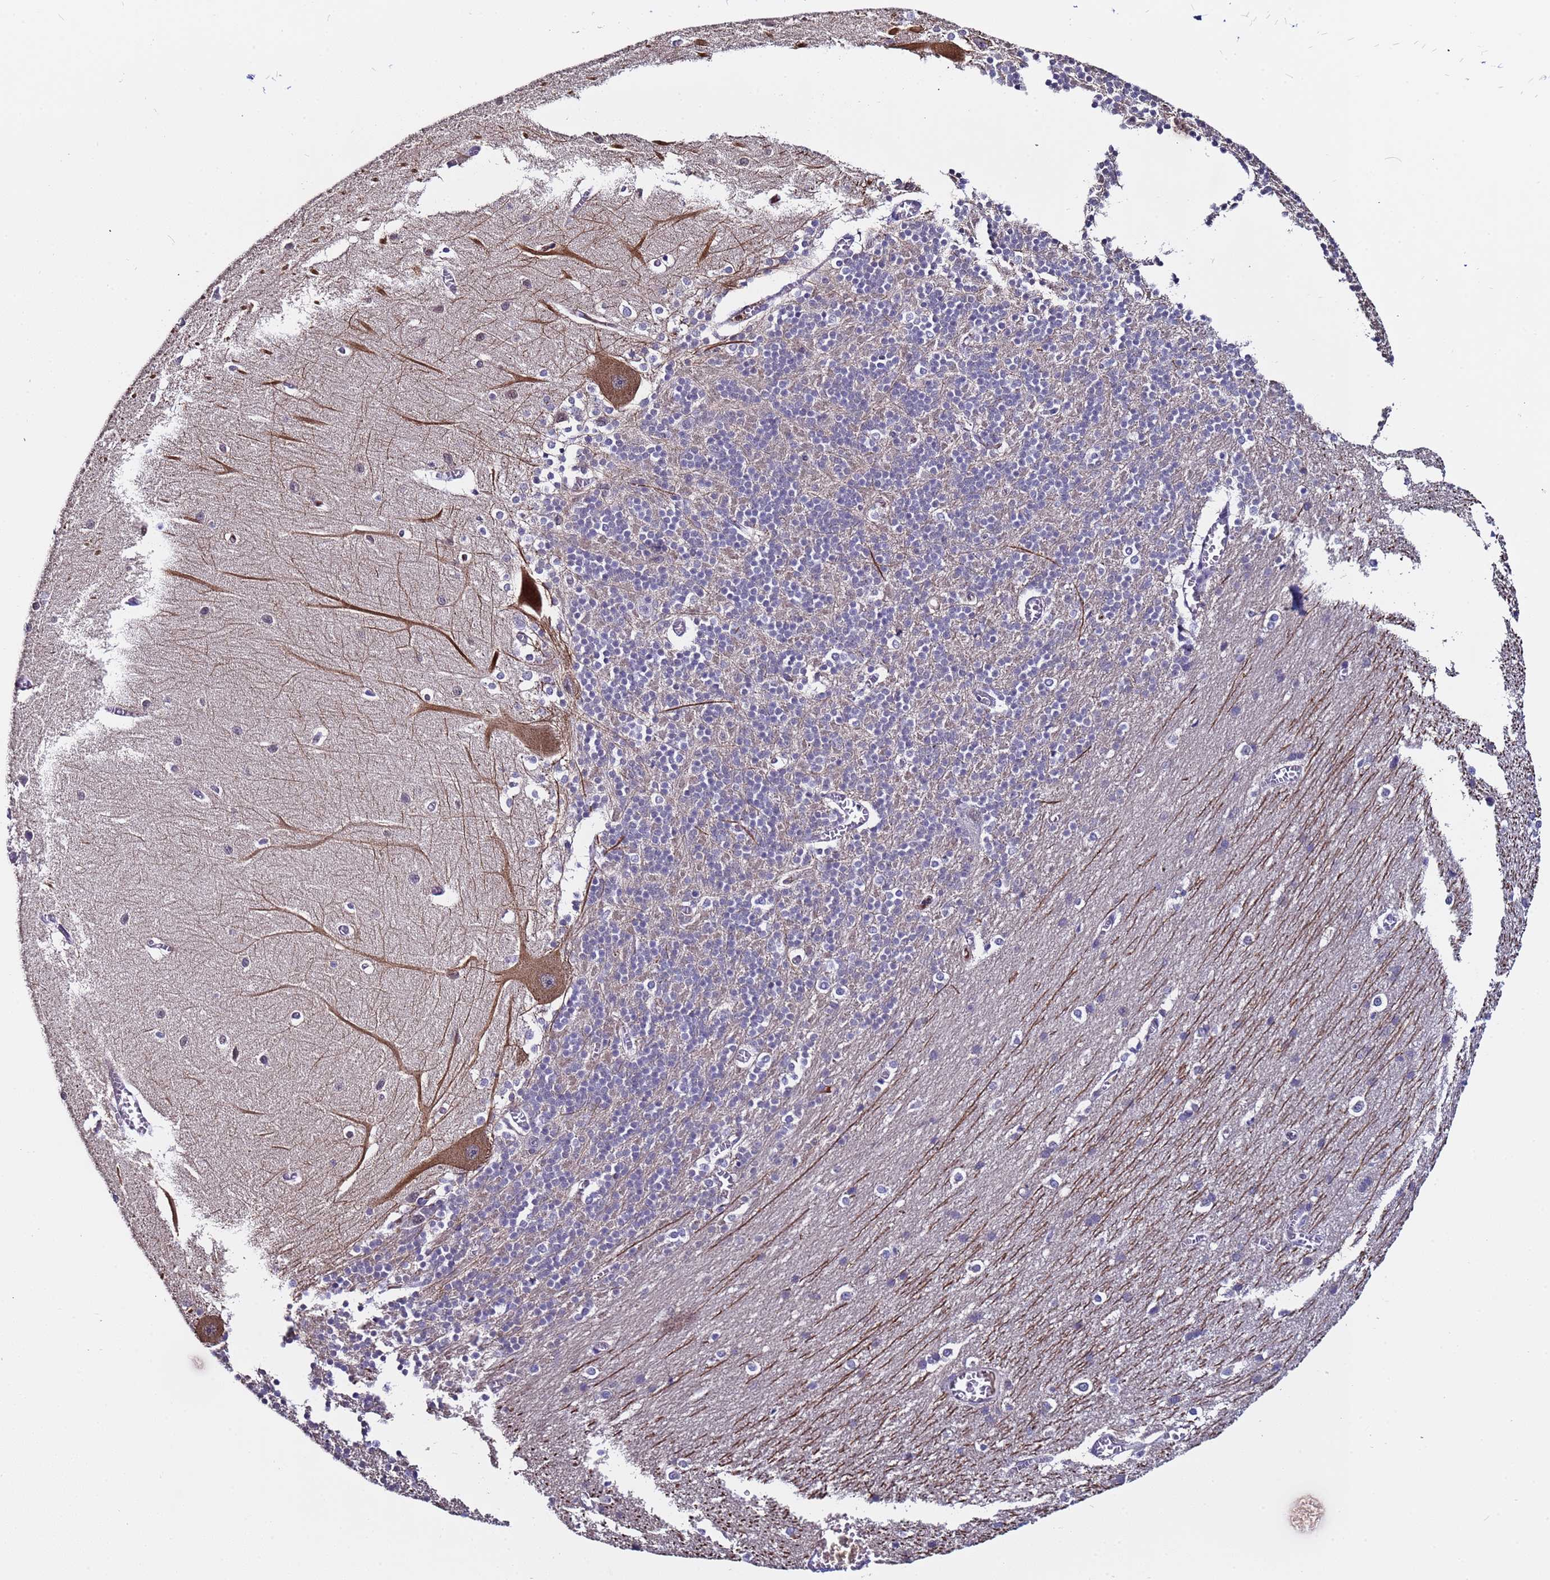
{"staining": {"intensity": "negative", "quantity": "none", "location": "none"}, "tissue": "cerebellum", "cell_type": "Cells in granular layer", "image_type": "normal", "snomed": [{"axis": "morphology", "description": "Normal tissue, NOS"}, {"axis": "topography", "description": "Cerebellum"}], "caption": "Immunohistochemistry of benign human cerebellum reveals no staining in cells in granular layer.", "gene": "ZNF248", "patient": {"sex": "male", "age": 37}}